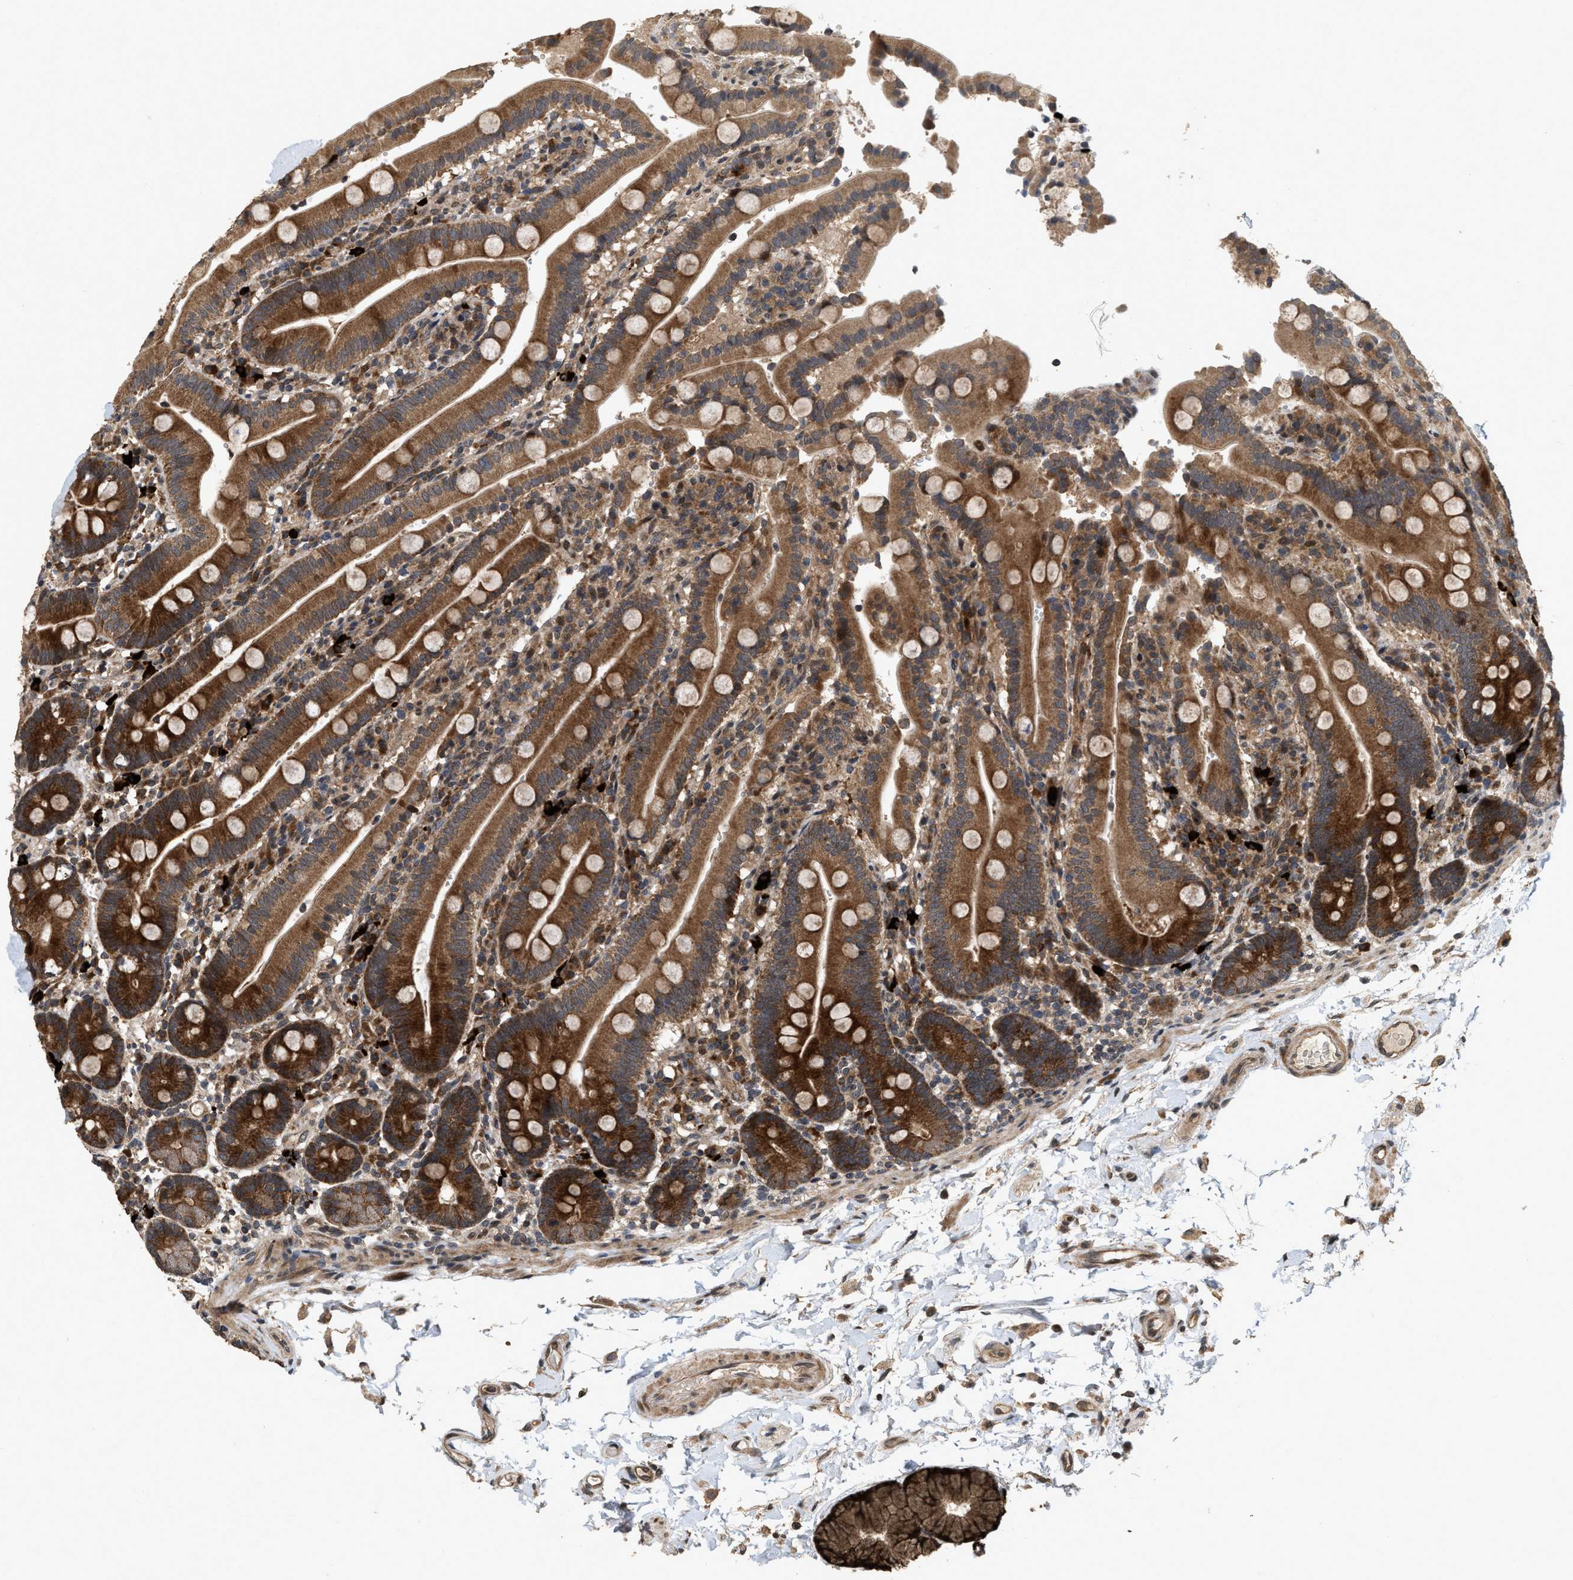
{"staining": {"intensity": "moderate", "quantity": ">75%", "location": "cytoplasmic/membranous"}, "tissue": "duodenum", "cell_type": "Glandular cells", "image_type": "normal", "snomed": [{"axis": "morphology", "description": "Normal tissue, NOS"}, {"axis": "topography", "description": "Small intestine, NOS"}], "caption": "A high-resolution image shows IHC staining of benign duodenum, which displays moderate cytoplasmic/membranous expression in approximately >75% of glandular cells.", "gene": "ELP2", "patient": {"sex": "female", "age": 71}}